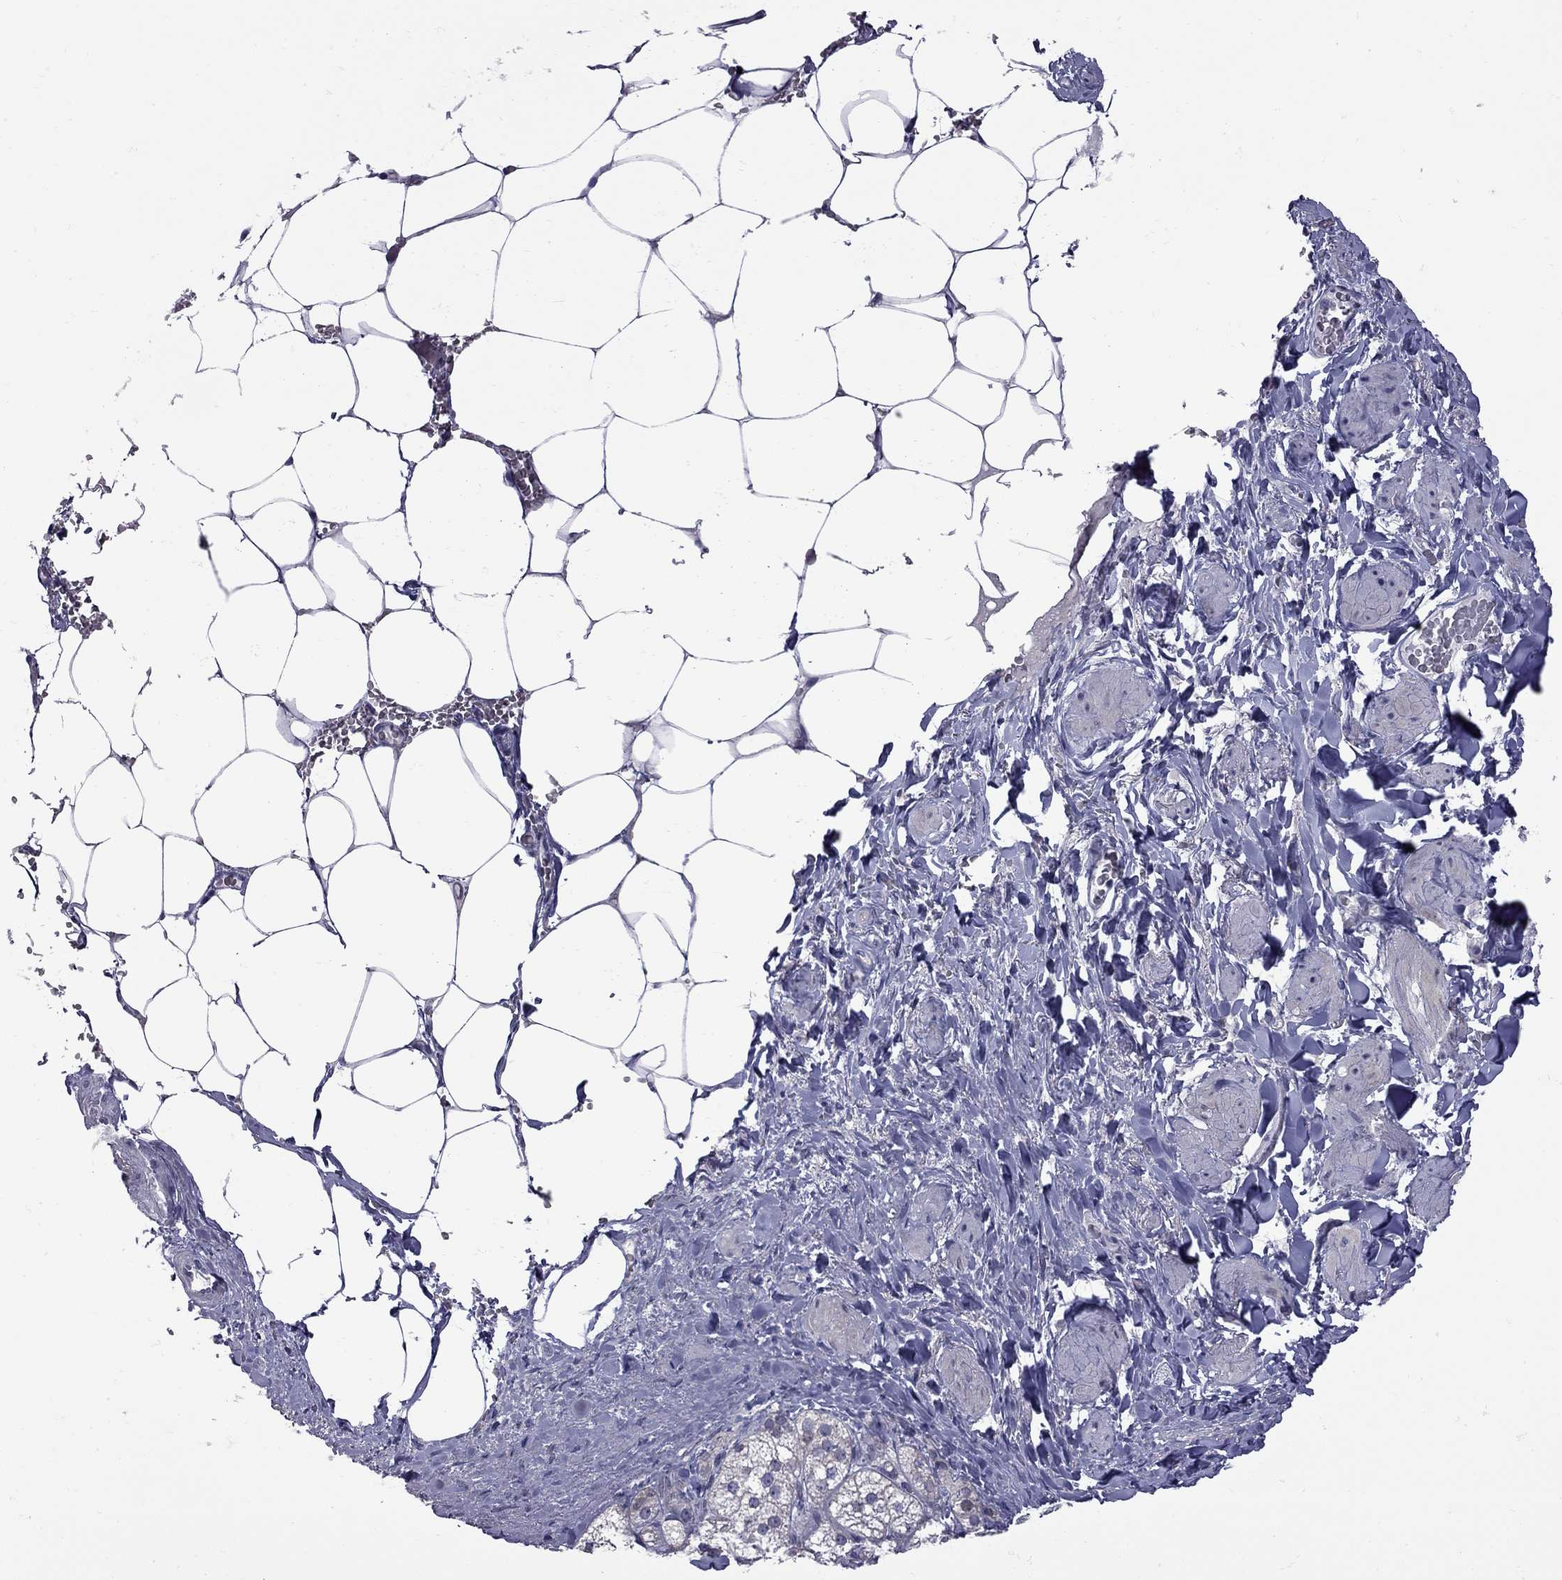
{"staining": {"intensity": "strong", "quantity": "<25%", "location": "cytoplasmic/membranous"}, "tissue": "adrenal gland", "cell_type": "Glandular cells", "image_type": "normal", "snomed": [{"axis": "morphology", "description": "Normal tissue, NOS"}, {"axis": "topography", "description": "Adrenal gland"}], "caption": "This image demonstrates normal adrenal gland stained with IHC to label a protein in brown. The cytoplasmic/membranous of glandular cells show strong positivity for the protein. Nuclei are counter-stained blue.", "gene": "NRARP", "patient": {"sex": "female", "age": 60}}